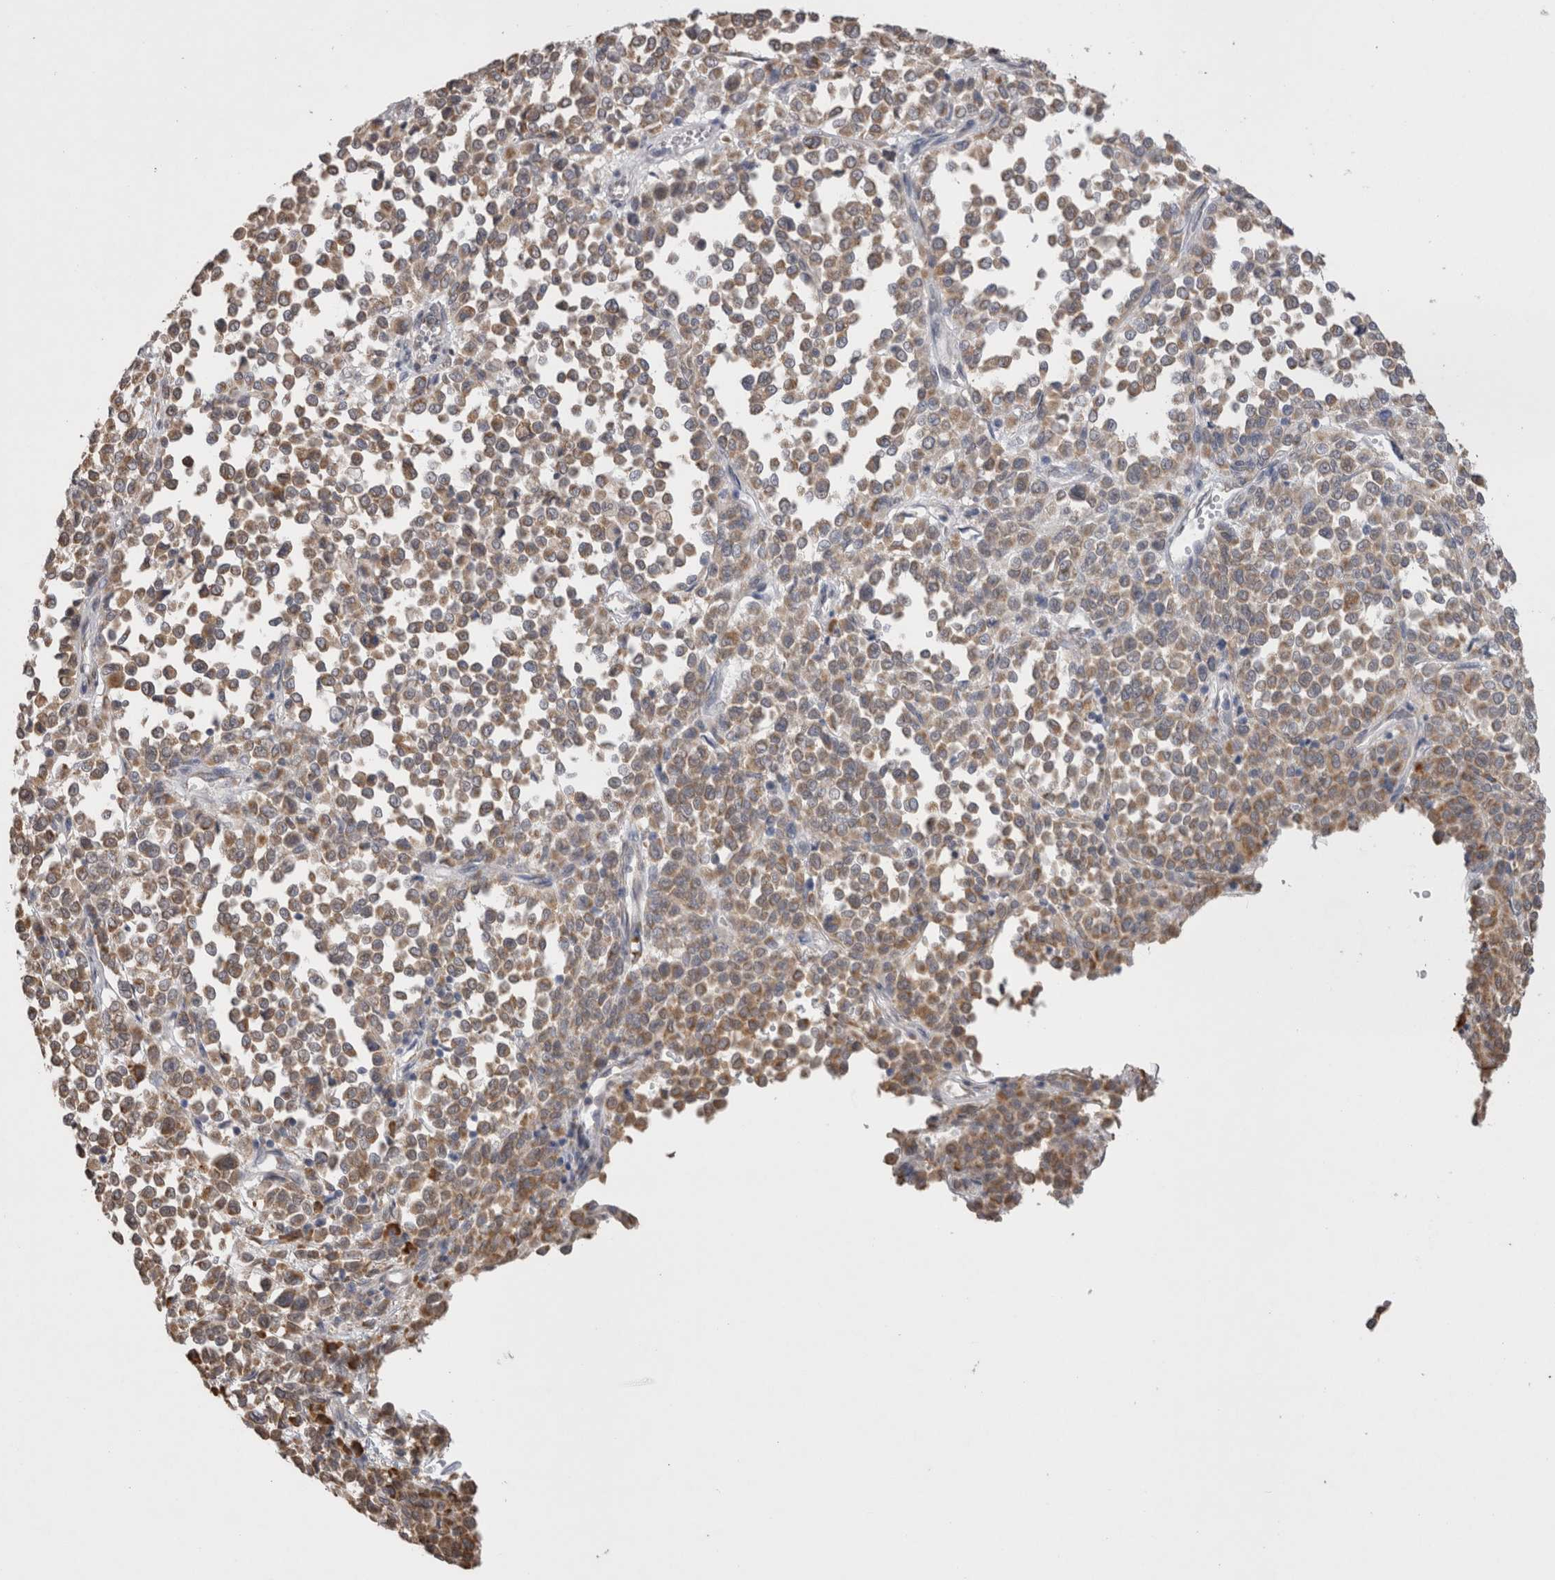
{"staining": {"intensity": "weak", "quantity": ">75%", "location": "cytoplasmic/membranous"}, "tissue": "melanoma", "cell_type": "Tumor cells", "image_type": "cancer", "snomed": [{"axis": "morphology", "description": "Malignant melanoma, Metastatic site"}, {"axis": "topography", "description": "Pancreas"}], "caption": "Brown immunohistochemical staining in melanoma displays weak cytoplasmic/membranous positivity in approximately >75% of tumor cells. The staining was performed using DAB (3,3'-diaminobenzidine), with brown indicating positive protein expression. Nuclei are stained blue with hematoxylin.", "gene": "NOMO1", "patient": {"sex": "female", "age": 30}}